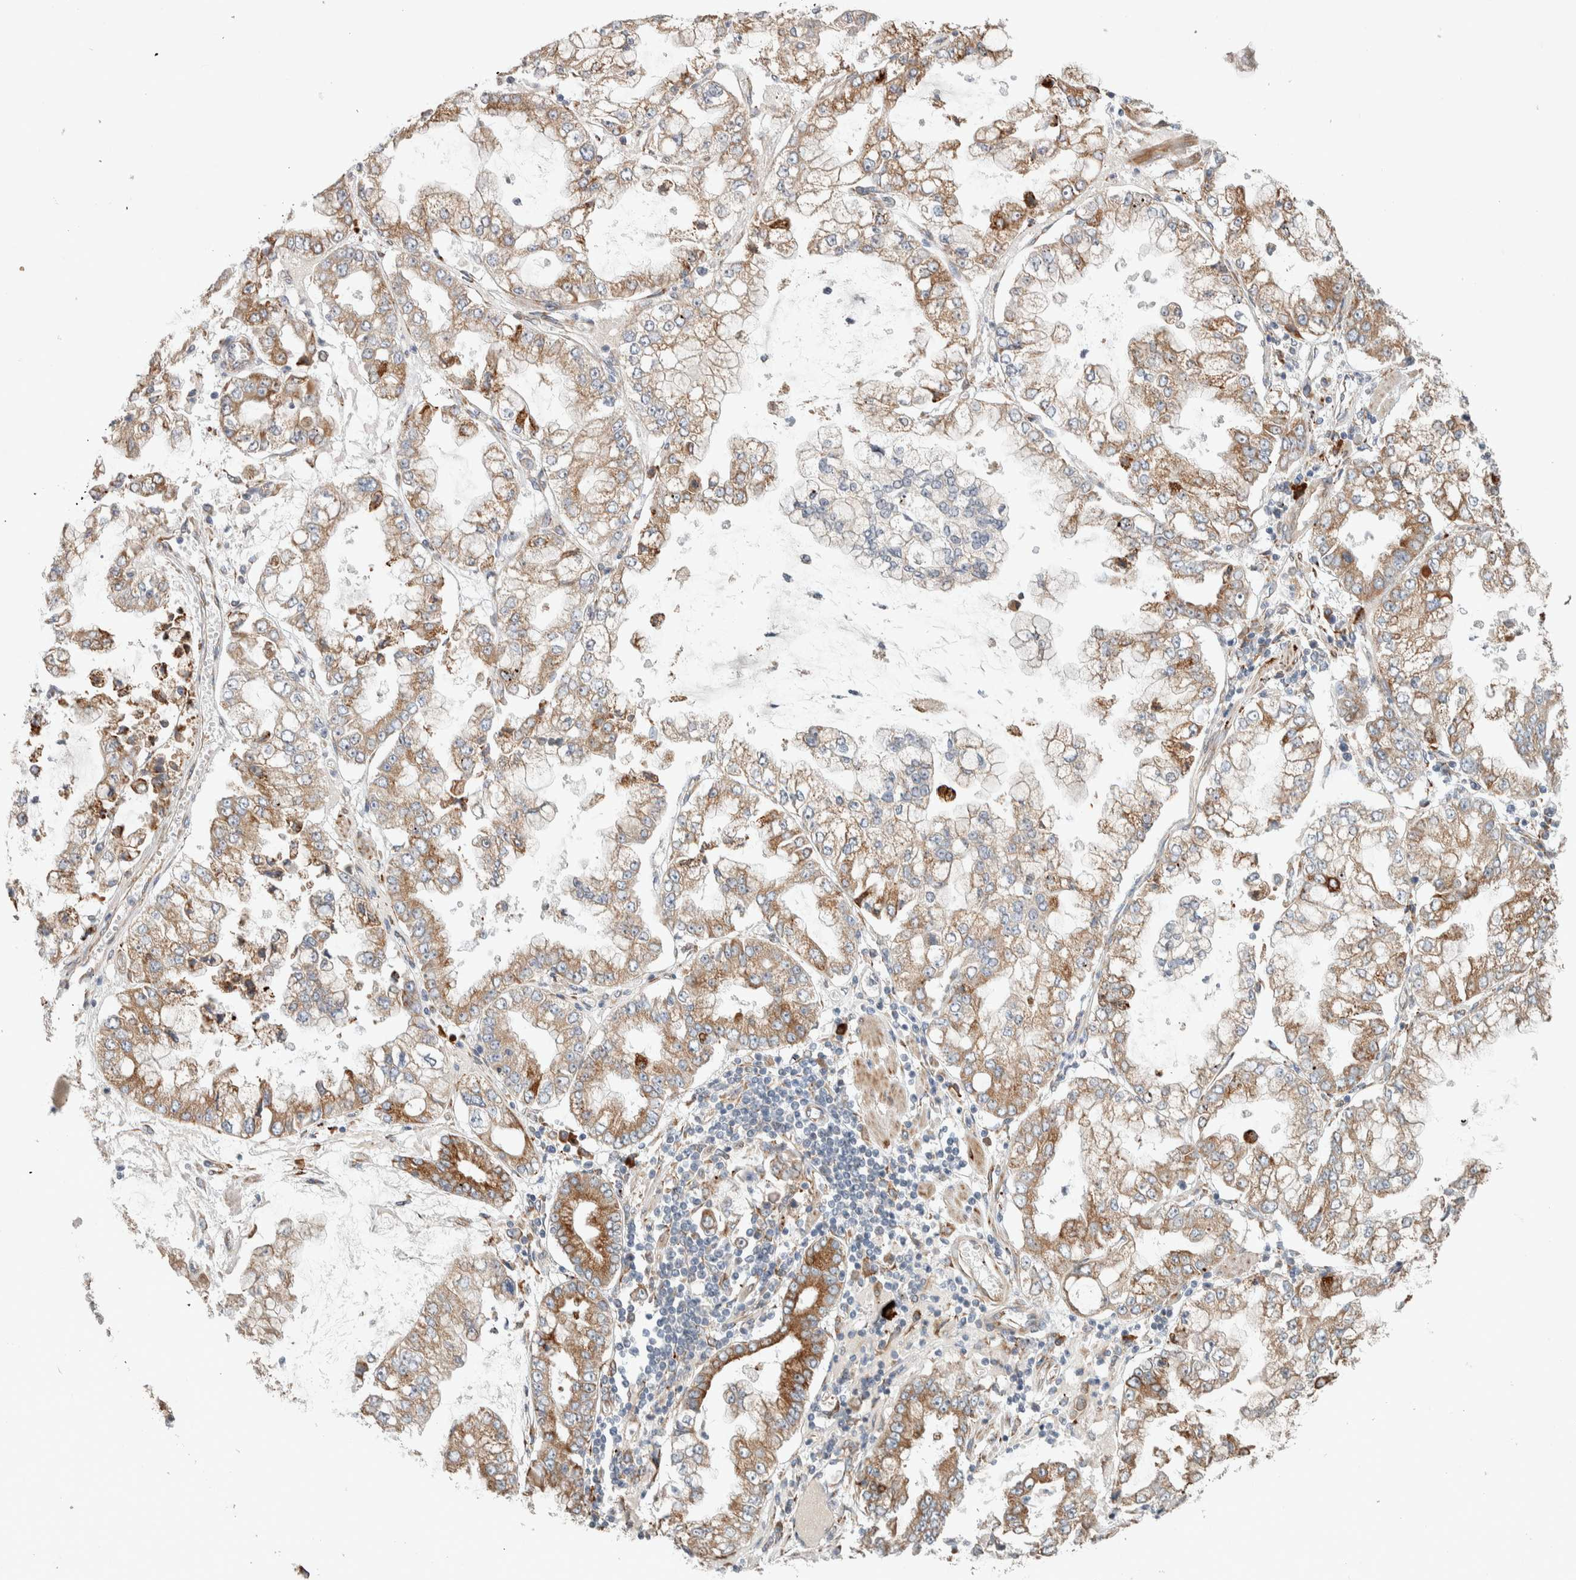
{"staining": {"intensity": "moderate", "quantity": ">75%", "location": "cytoplasmic/membranous"}, "tissue": "stomach cancer", "cell_type": "Tumor cells", "image_type": "cancer", "snomed": [{"axis": "morphology", "description": "Adenocarcinoma, NOS"}, {"axis": "topography", "description": "Stomach"}], "caption": "Stomach cancer tissue demonstrates moderate cytoplasmic/membranous expression in about >75% of tumor cells, visualized by immunohistochemistry. The staining is performed using DAB brown chromogen to label protein expression. The nuclei are counter-stained blue using hematoxylin.", "gene": "ADCY8", "patient": {"sex": "male", "age": 76}}